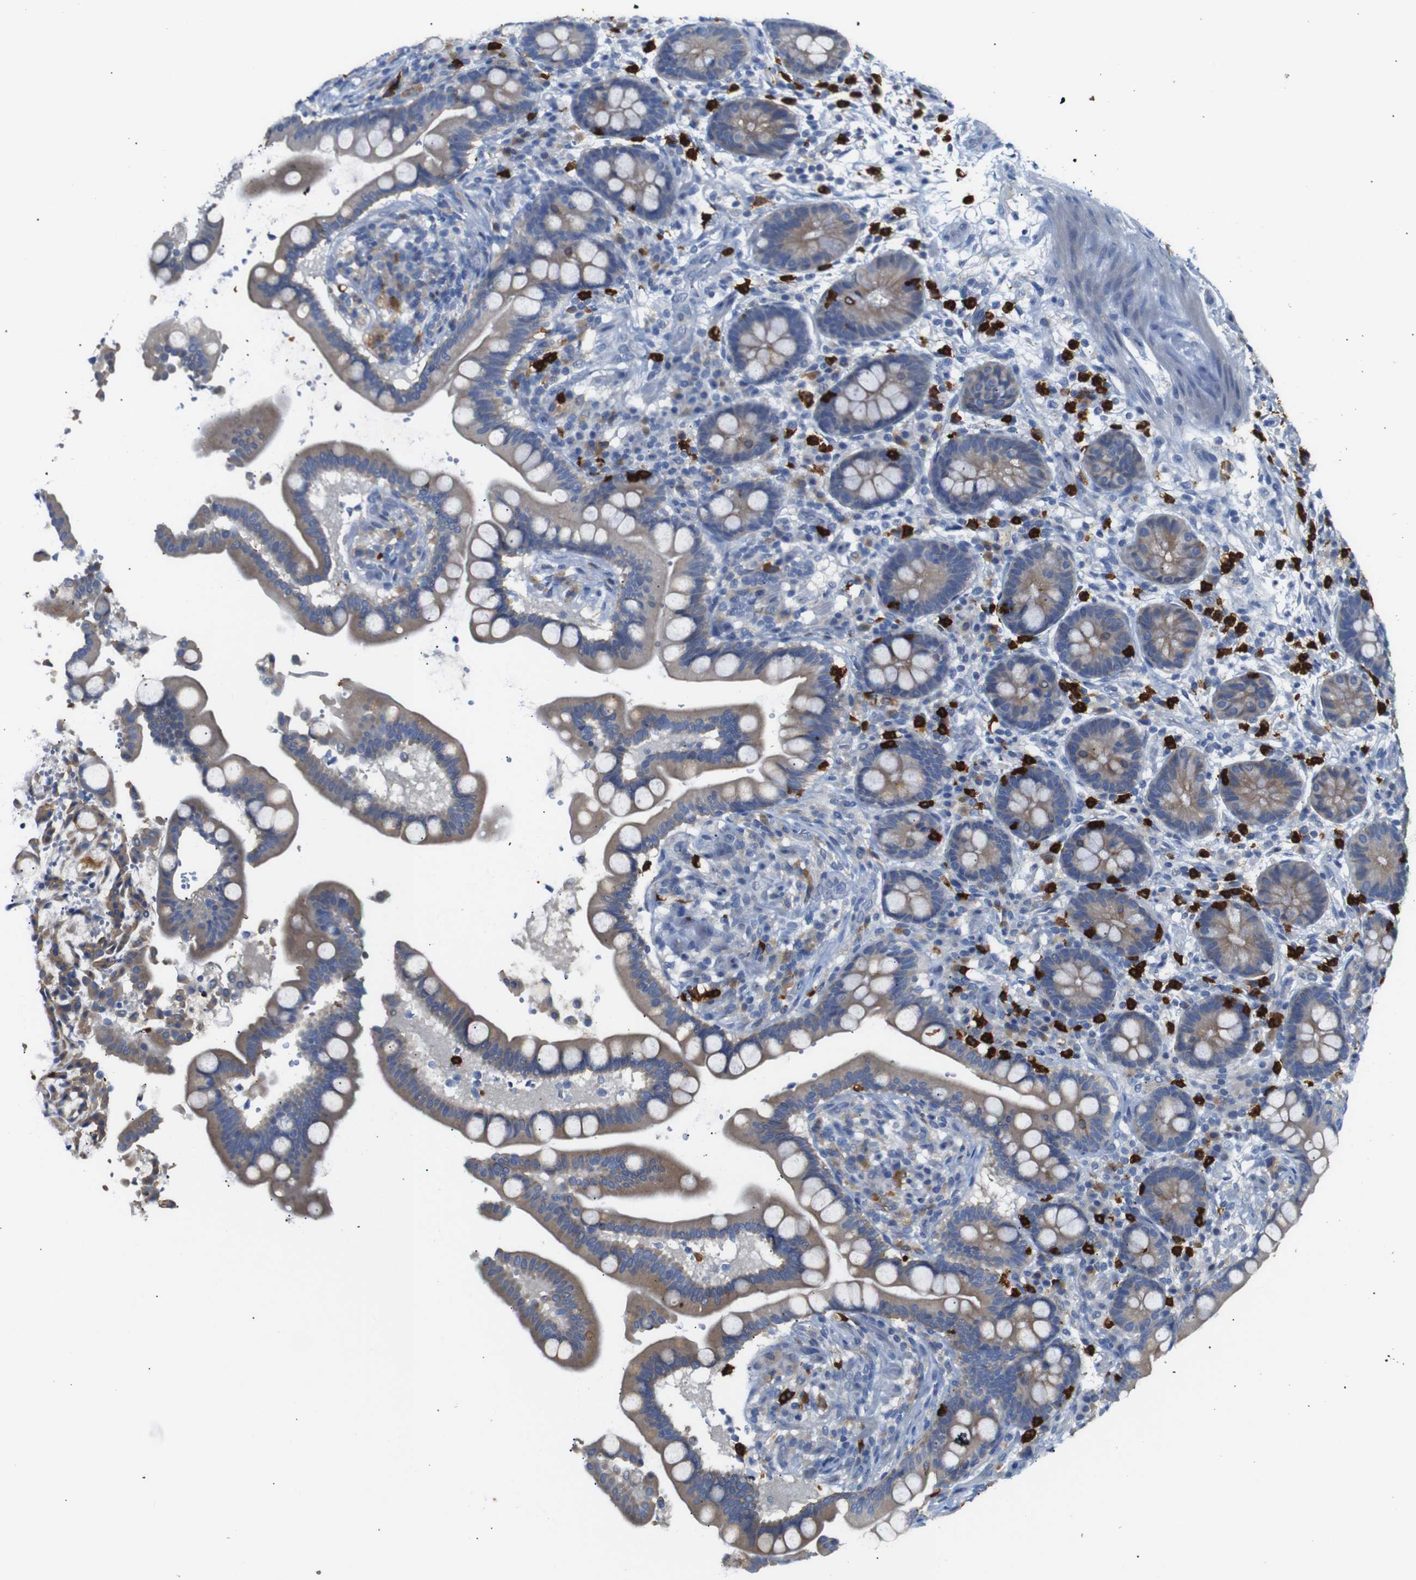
{"staining": {"intensity": "negative", "quantity": "none", "location": "none"}, "tissue": "colon", "cell_type": "Endothelial cells", "image_type": "normal", "snomed": [{"axis": "morphology", "description": "Normal tissue, NOS"}, {"axis": "topography", "description": "Colon"}], "caption": "Human colon stained for a protein using immunohistochemistry exhibits no staining in endothelial cells.", "gene": "ALOX15", "patient": {"sex": "male", "age": 73}}